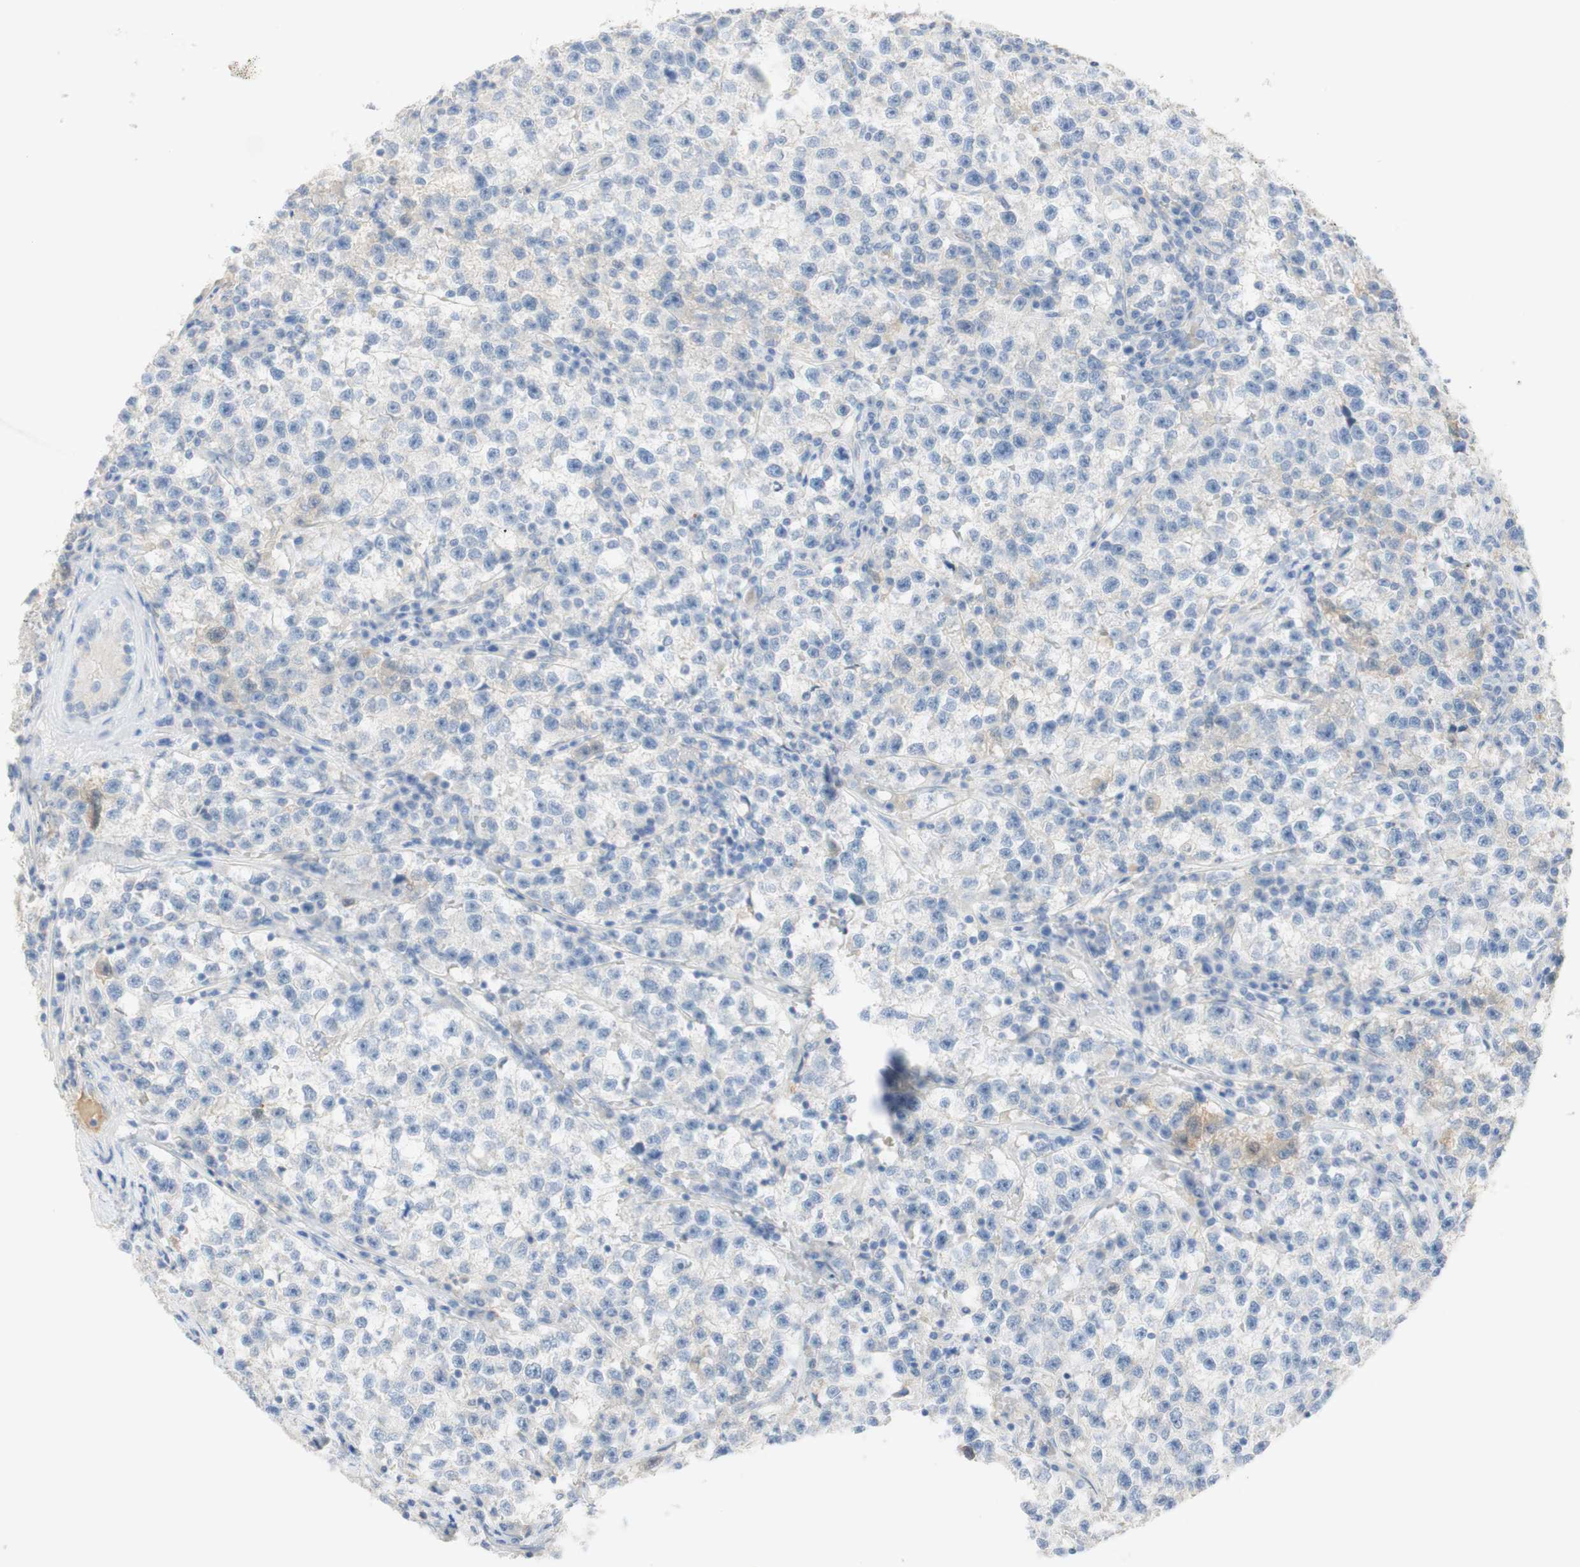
{"staining": {"intensity": "negative", "quantity": "none", "location": "none"}, "tissue": "testis cancer", "cell_type": "Tumor cells", "image_type": "cancer", "snomed": [{"axis": "morphology", "description": "Seminoma, NOS"}, {"axis": "topography", "description": "Testis"}], "caption": "The immunohistochemistry micrograph has no significant positivity in tumor cells of testis cancer (seminoma) tissue.", "gene": "SELENBP1", "patient": {"sex": "male", "age": 22}}